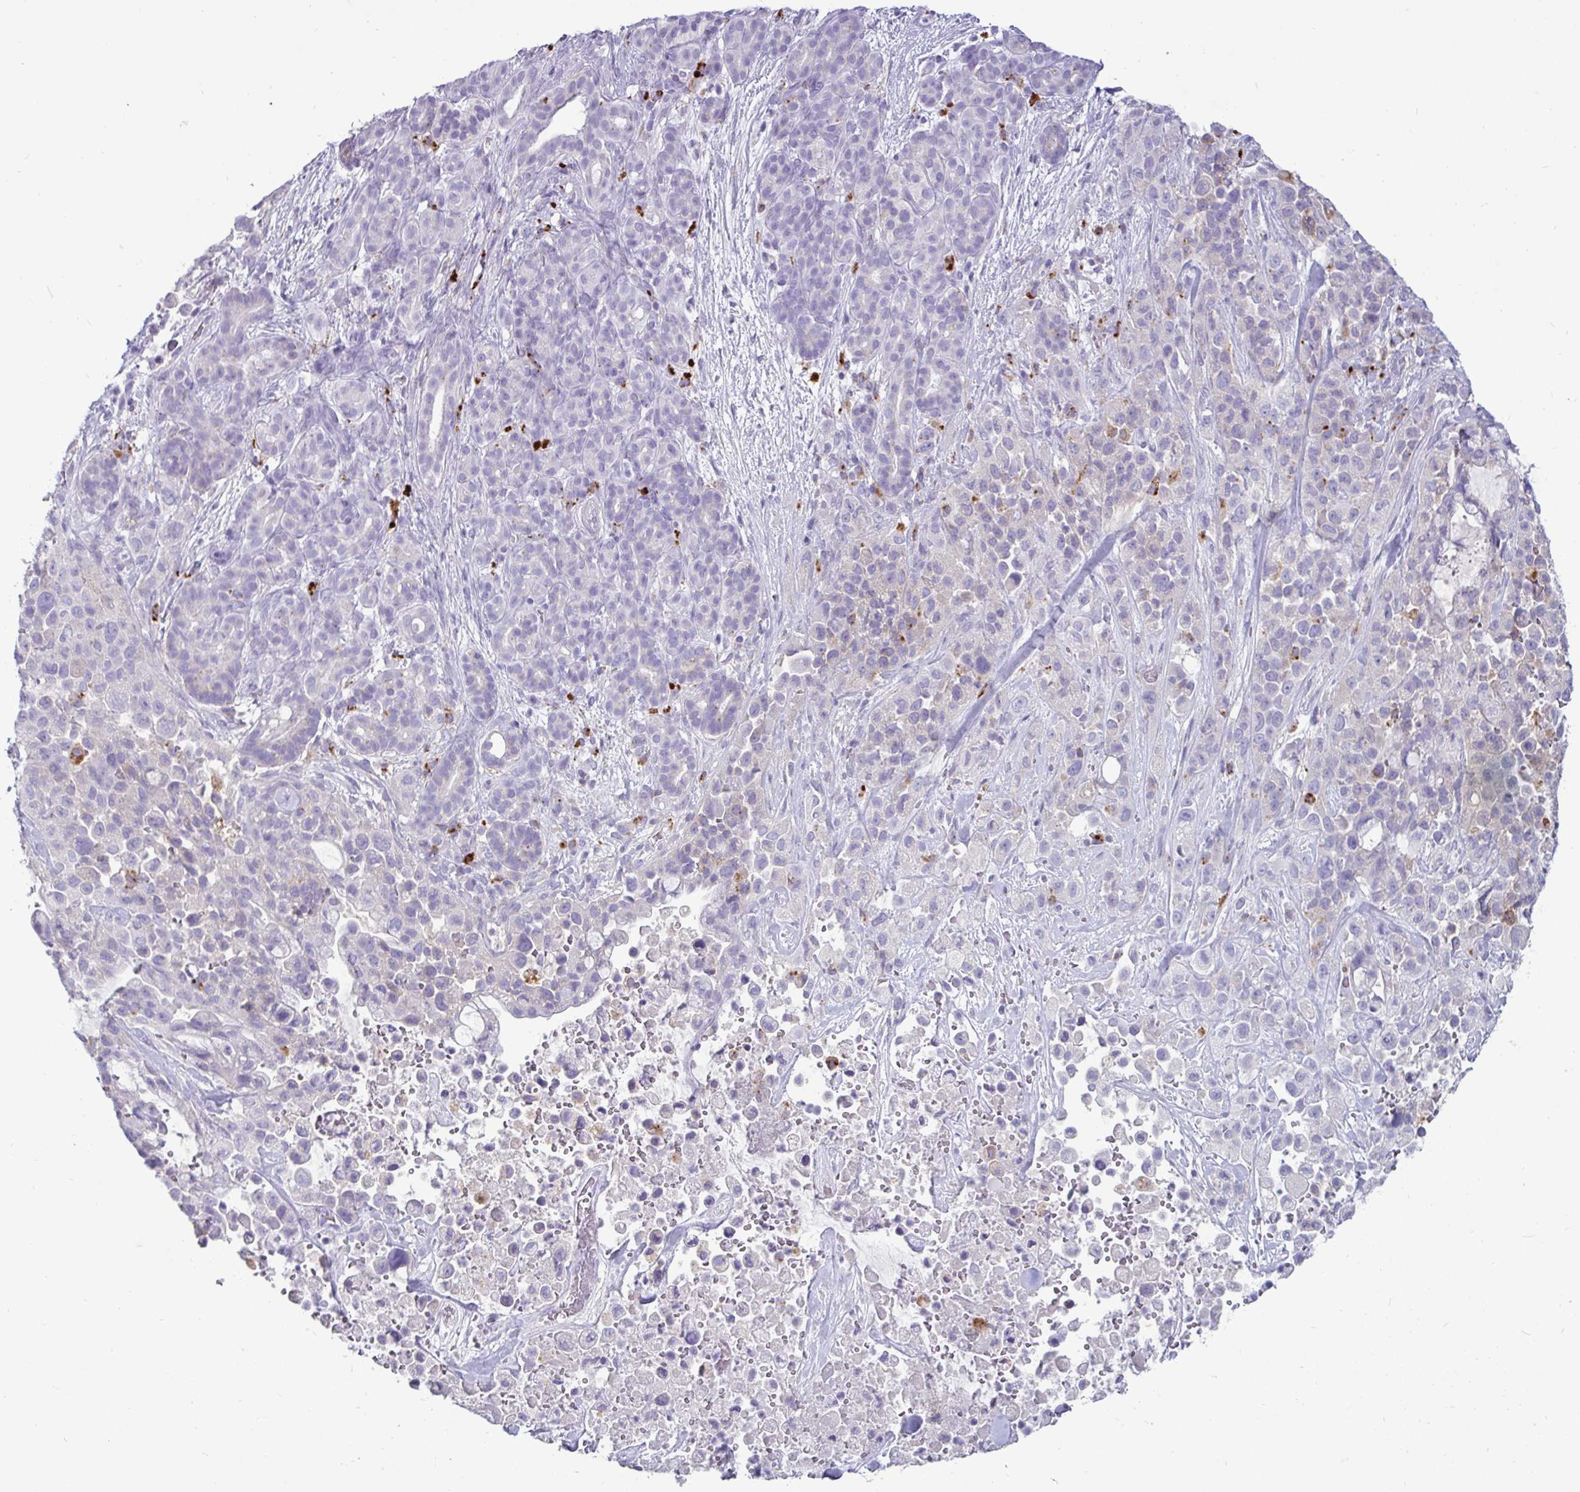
{"staining": {"intensity": "negative", "quantity": "none", "location": "none"}, "tissue": "pancreatic cancer", "cell_type": "Tumor cells", "image_type": "cancer", "snomed": [{"axis": "morphology", "description": "Adenocarcinoma, NOS"}, {"axis": "topography", "description": "Pancreas"}], "caption": "Immunohistochemistry histopathology image of neoplastic tissue: pancreatic cancer (adenocarcinoma) stained with DAB (3,3'-diaminobenzidine) exhibits no significant protein staining in tumor cells.", "gene": "CTSZ", "patient": {"sex": "male", "age": 44}}